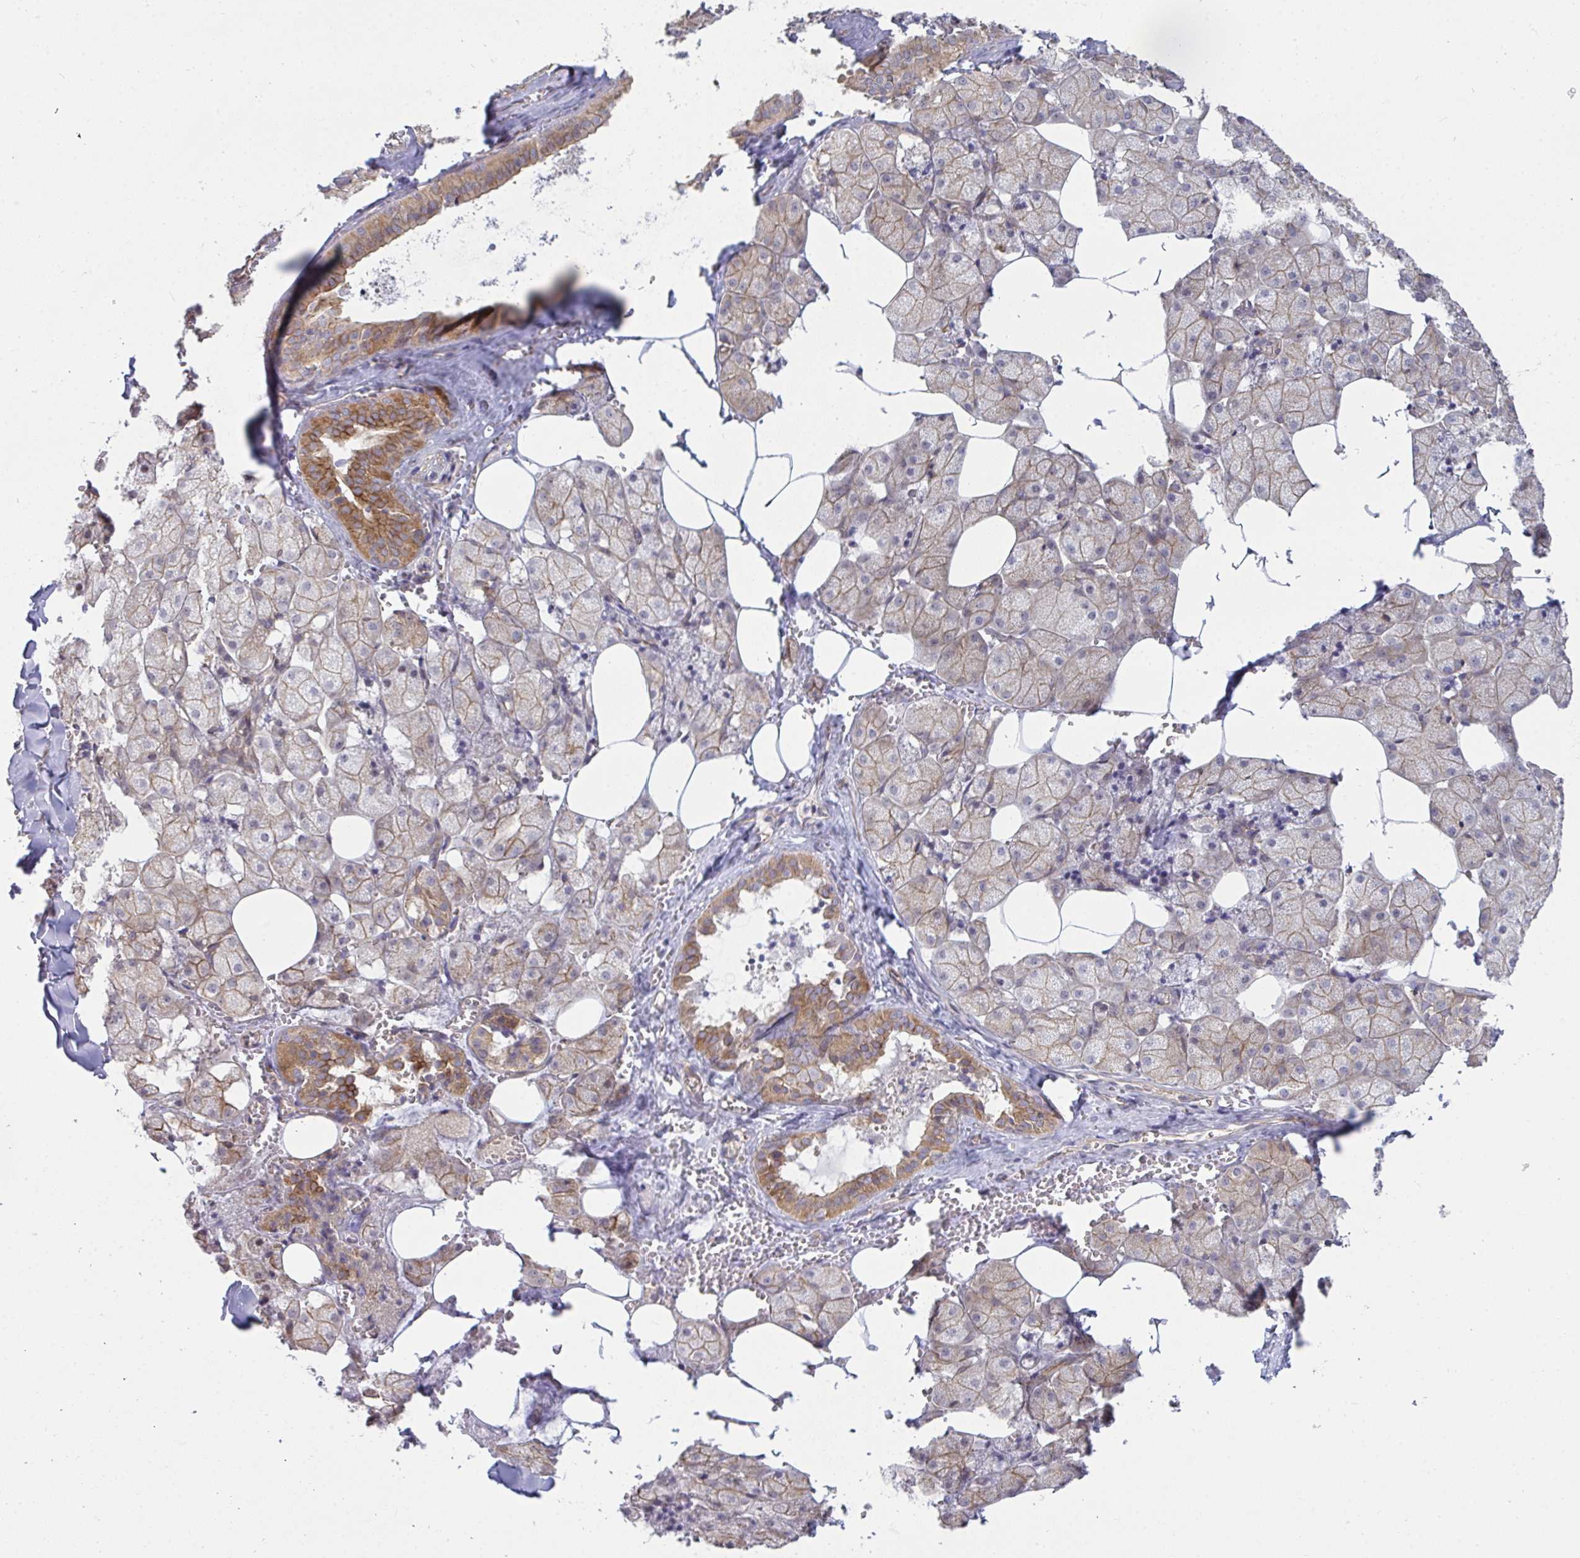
{"staining": {"intensity": "moderate", "quantity": ">75%", "location": "cytoplasmic/membranous"}, "tissue": "salivary gland", "cell_type": "Glandular cells", "image_type": "normal", "snomed": [{"axis": "morphology", "description": "Normal tissue, NOS"}, {"axis": "topography", "description": "Salivary gland"}, {"axis": "topography", "description": "Peripheral nerve tissue"}], "caption": "Glandular cells exhibit medium levels of moderate cytoplasmic/membranous staining in about >75% of cells in benign salivary gland.", "gene": "CASP9", "patient": {"sex": "male", "age": 38}}